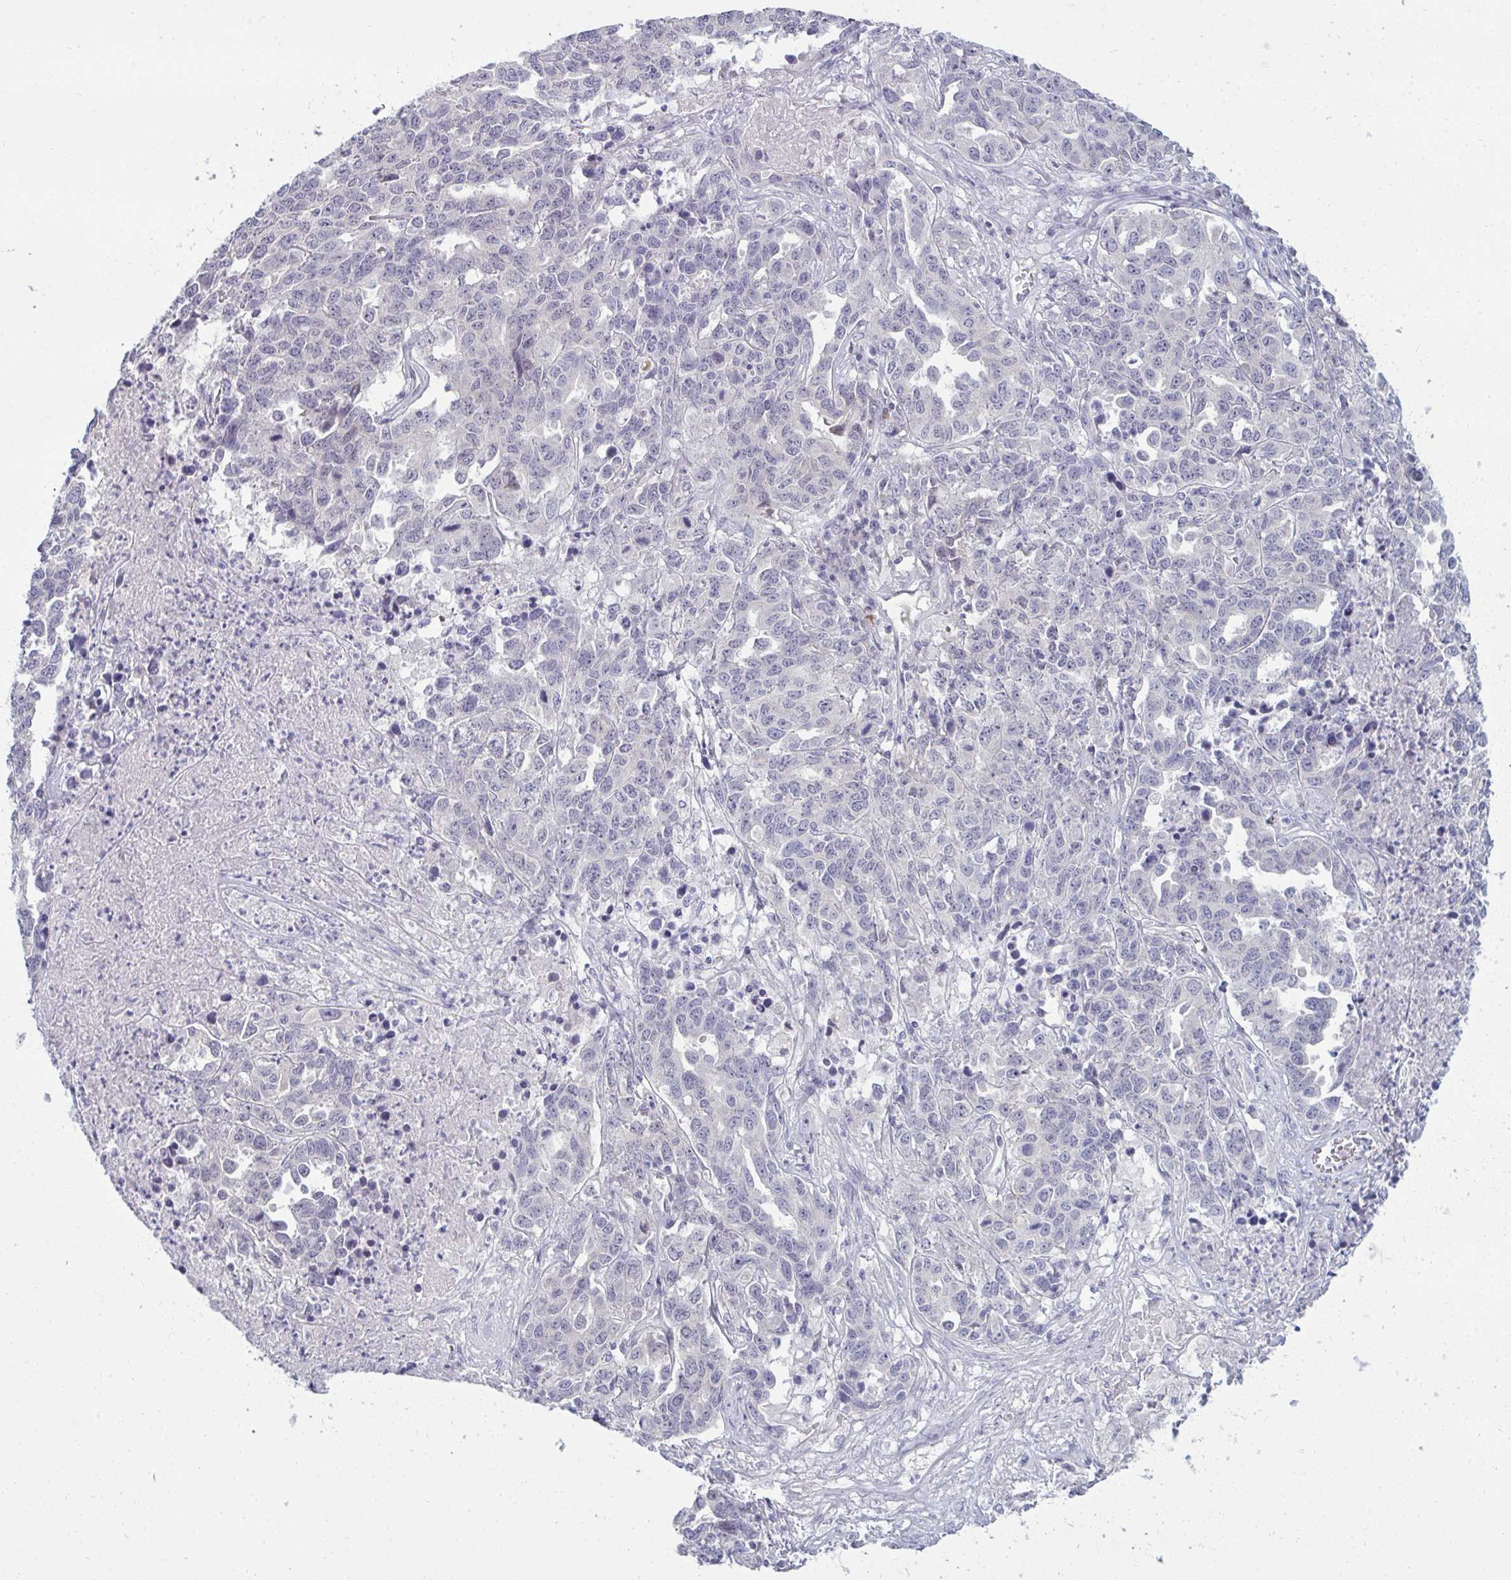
{"staining": {"intensity": "negative", "quantity": "none", "location": "none"}, "tissue": "ovarian cancer", "cell_type": "Tumor cells", "image_type": "cancer", "snomed": [{"axis": "morphology", "description": "Carcinoma, endometroid"}, {"axis": "topography", "description": "Ovary"}], "caption": "Ovarian cancer (endometroid carcinoma) stained for a protein using immunohistochemistry demonstrates no positivity tumor cells.", "gene": "RNASEH1", "patient": {"sex": "female", "age": 62}}